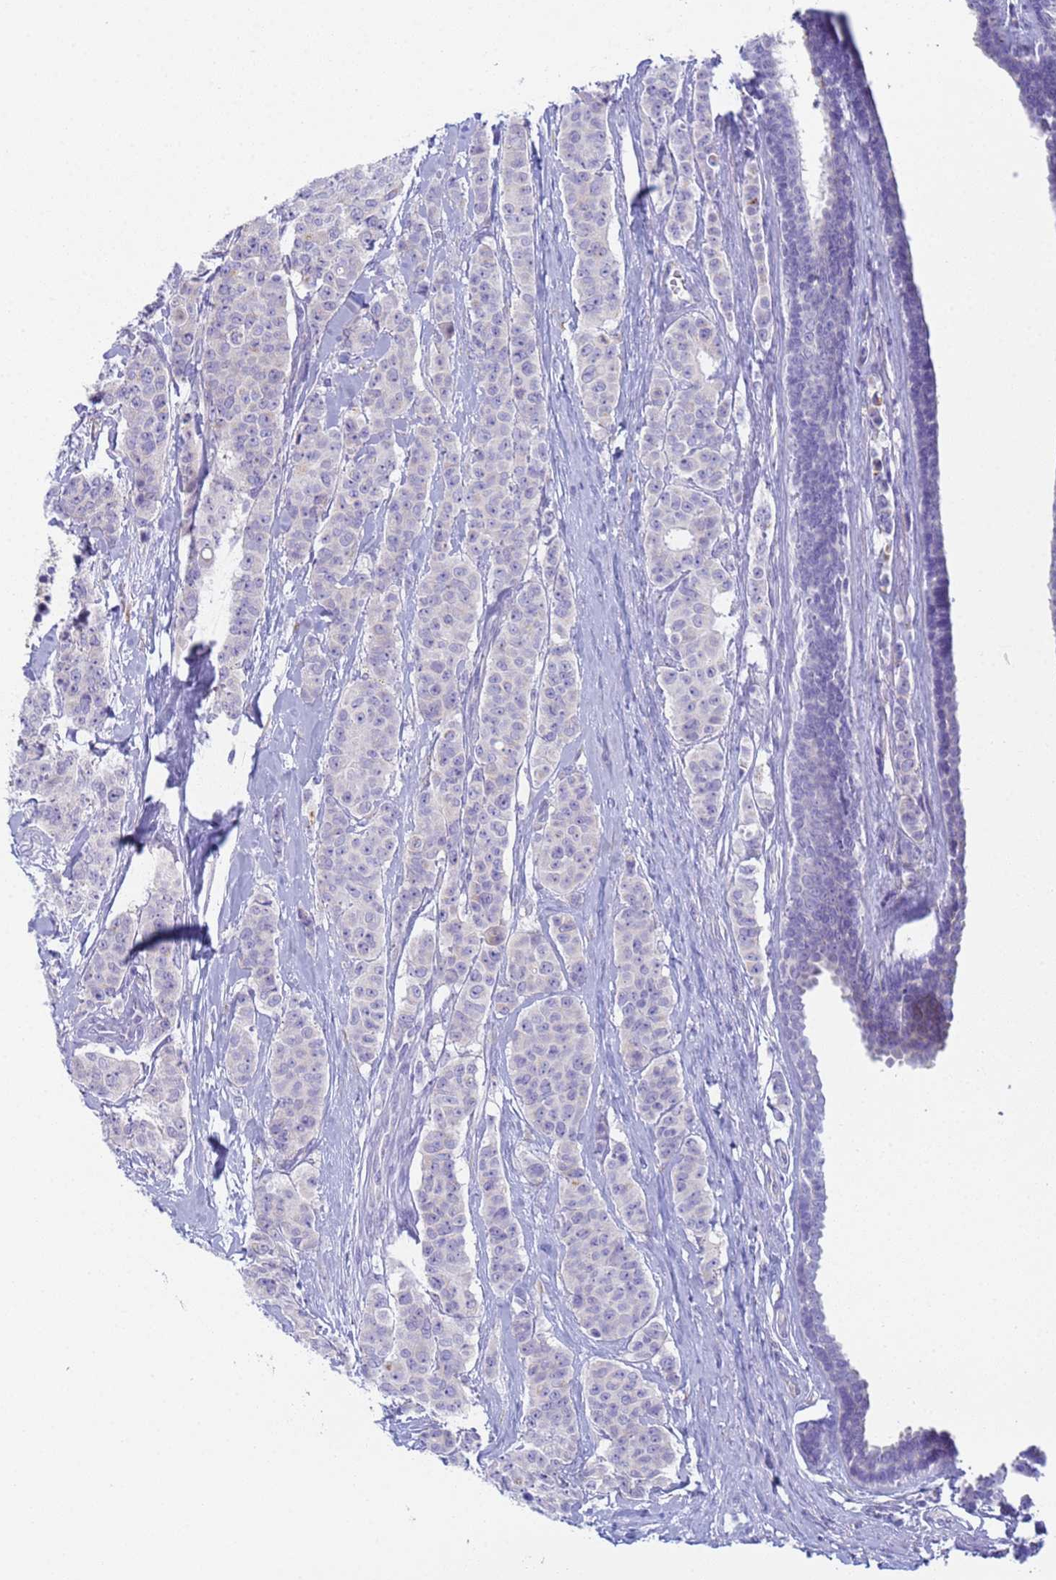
{"staining": {"intensity": "negative", "quantity": "none", "location": "none"}, "tissue": "breast cancer", "cell_type": "Tumor cells", "image_type": "cancer", "snomed": [{"axis": "morphology", "description": "Duct carcinoma"}, {"axis": "topography", "description": "Breast"}], "caption": "Immunohistochemistry (IHC) of breast cancer exhibits no staining in tumor cells. (Stains: DAB (3,3'-diaminobenzidine) immunohistochemistry with hematoxylin counter stain, Microscopy: brightfield microscopy at high magnification).", "gene": "CR1", "patient": {"sex": "female", "age": 40}}